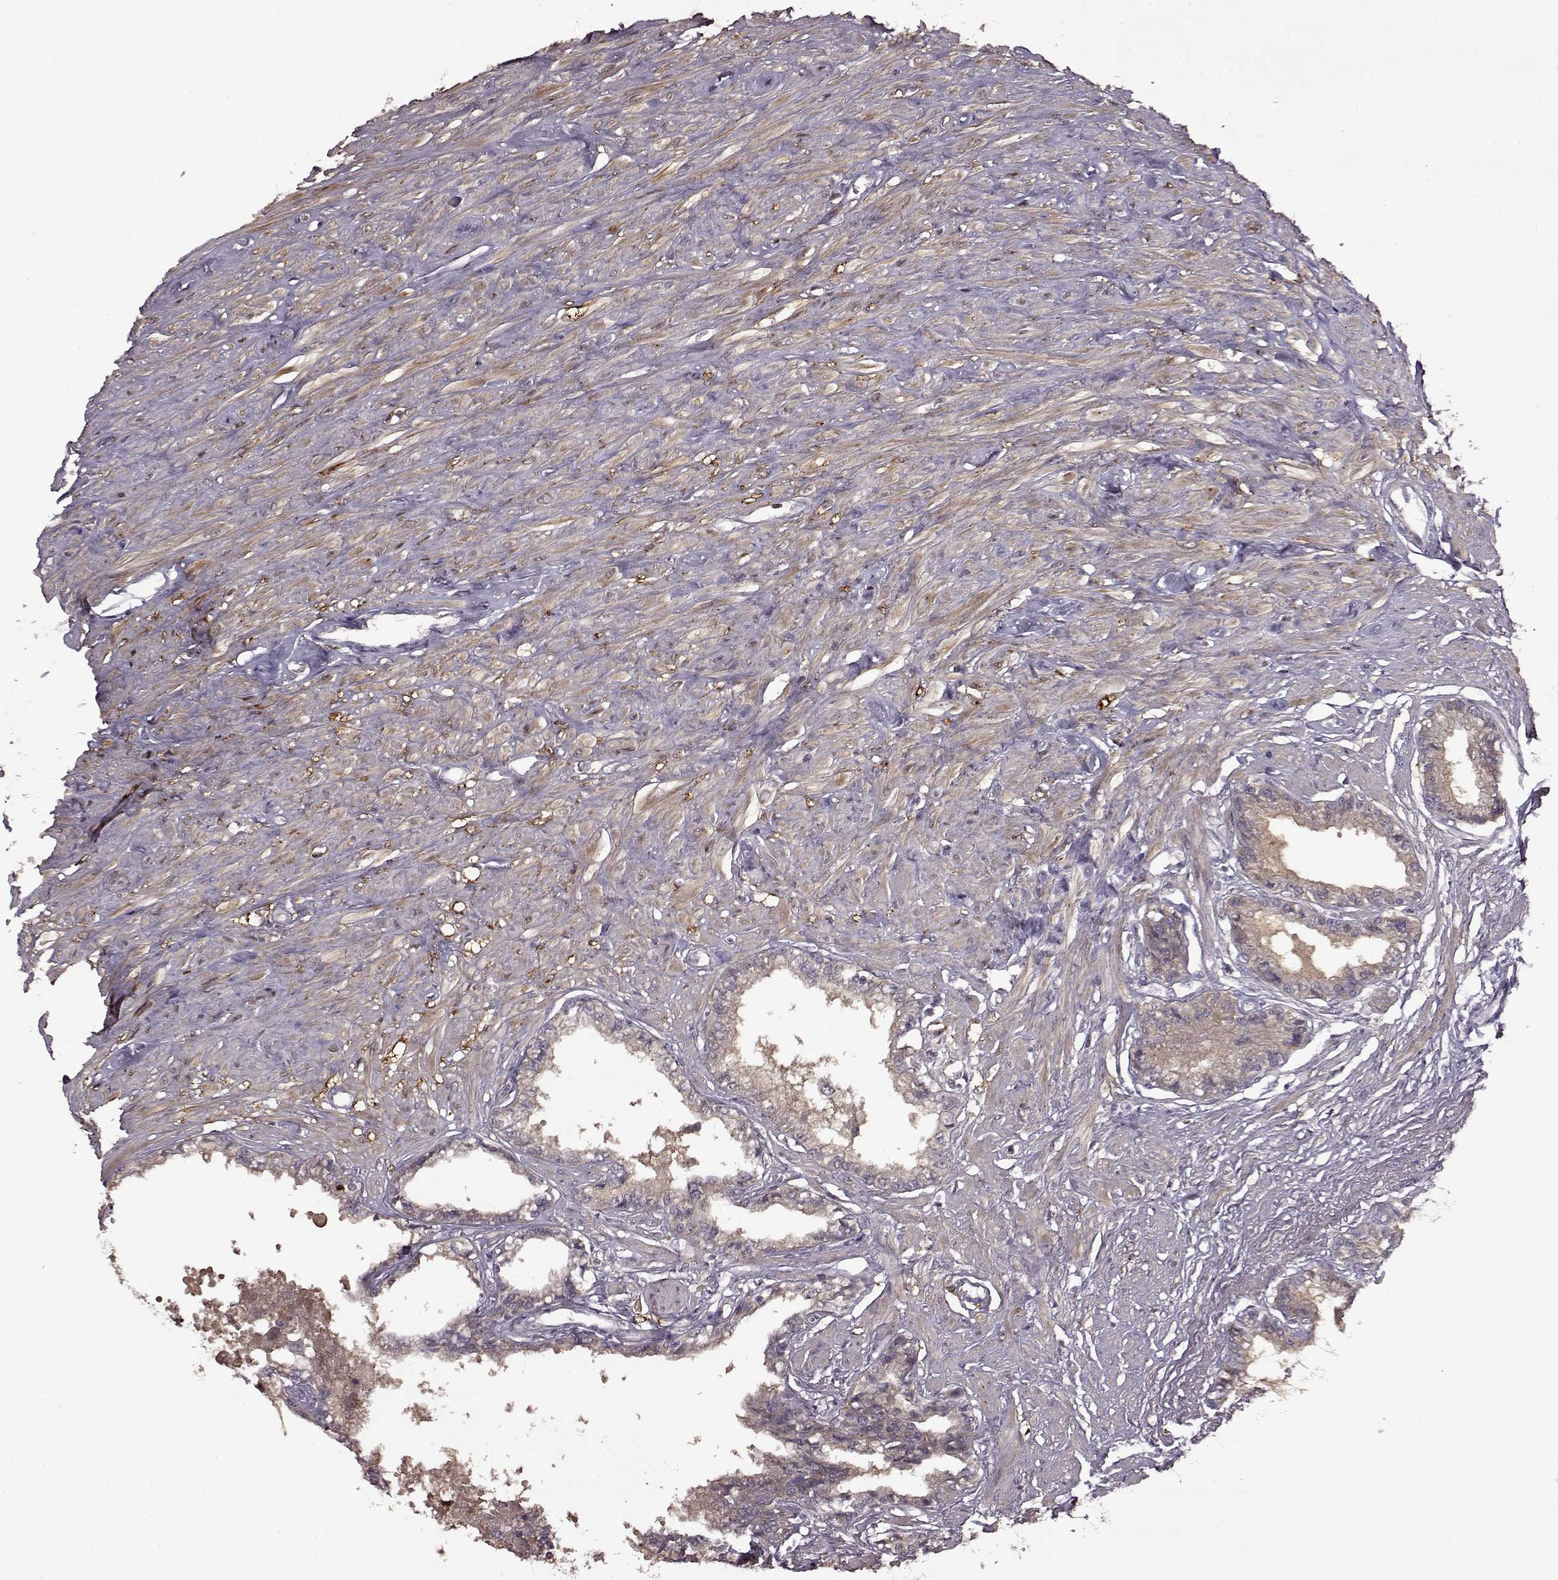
{"staining": {"intensity": "moderate", "quantity": "<25%", "location": "cytoplasmic/membranous"}, "tissue": "seminal vesicle", "cell_type": "Glandular cells", "image_type": "normal", "snomed": [{"axis": "morphology", "description": "Normal tissue, NOS"}, {"axis": "morphology", "description": "Urothelial carcinoma, NOS"}, {"axis": "topography", "description": "Urinary bladder"}, {"axis": "topography", "description": "Seminal veicle"}], "caption": "High-power microscopy captured an immunohistochemistry micrograph of unremarkable seminal vesicle, revealing moderate cytoplasmic/membranous positivity in about <25% of glandular cells. (Brightfield microscopy of DAB IHC at high magnification).", "gene": "MAIP1", "patient": {"sex": "male", "age": 76}}